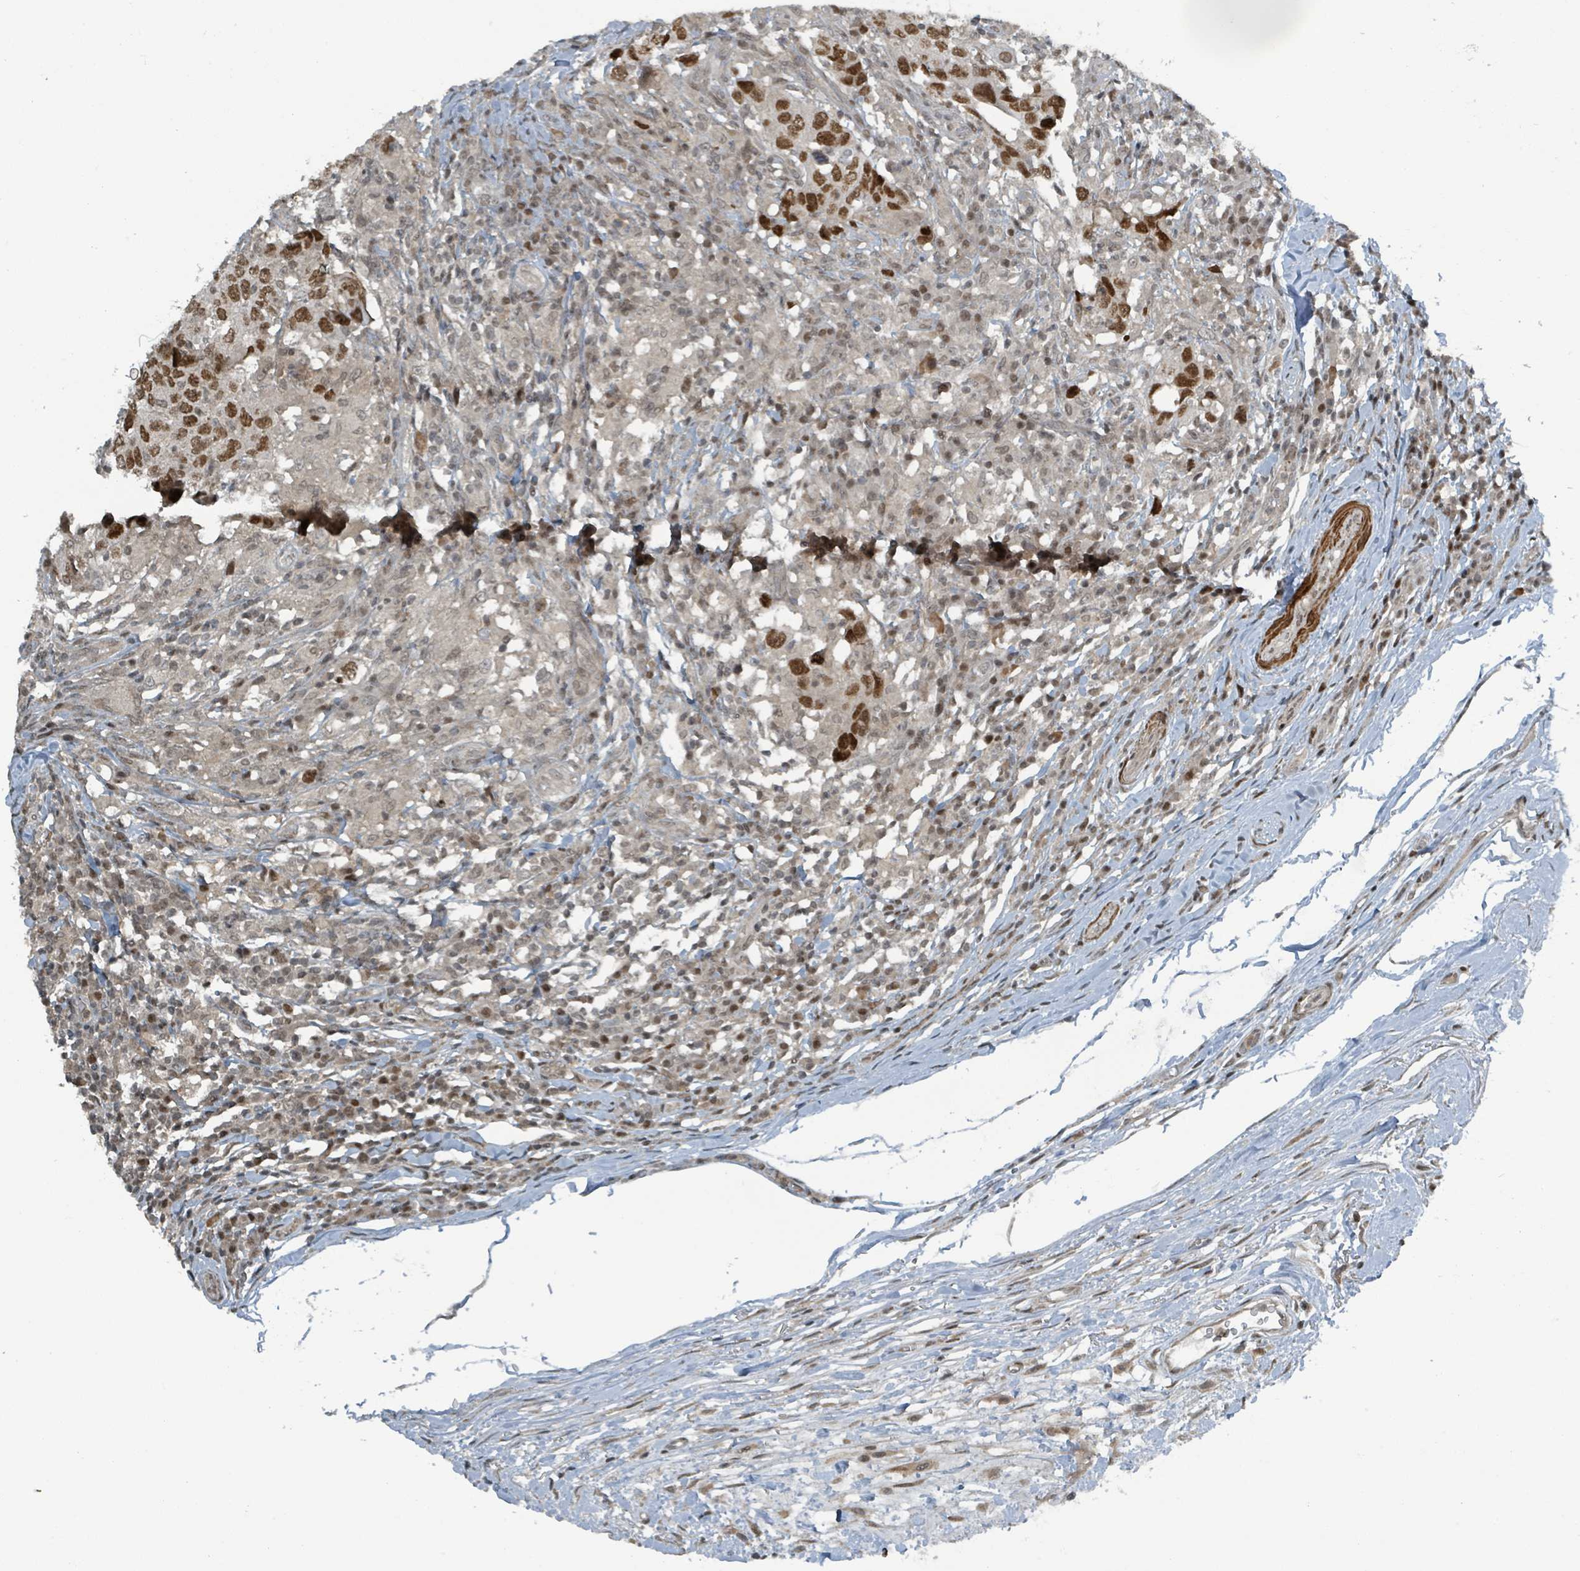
{"staining": {"intensity": "strong", "quantity": "25%-75%", "location": "nuclear"}, "tissue": "head and neck cancer", "cell_type": "Tumor cells", "image_type": "cancer", "snomed": [{"axis": "morphology", "description": "Normal tissue, NOS"}, {"axis": "morphology", "description": "Squamous cell carcinoma, NOS"}, {"axis": "topography", "description": "Skeletal muscle"}, {"axis": "topography", "description": "Vascular tissue"}, {"axis": "topography", "description": "Peripheral nerve tissue"}, {"axis": "topography", "description": "Head-Neck"}], "caption": "Human head and neck squamous cell carcinoma stained for a protein (brown) exhibits strong nuclear positive expression in approximately 25%-75% of tumor cells.", "gene": "PHIP", "patient": {"sex": "male", "age": 66}}